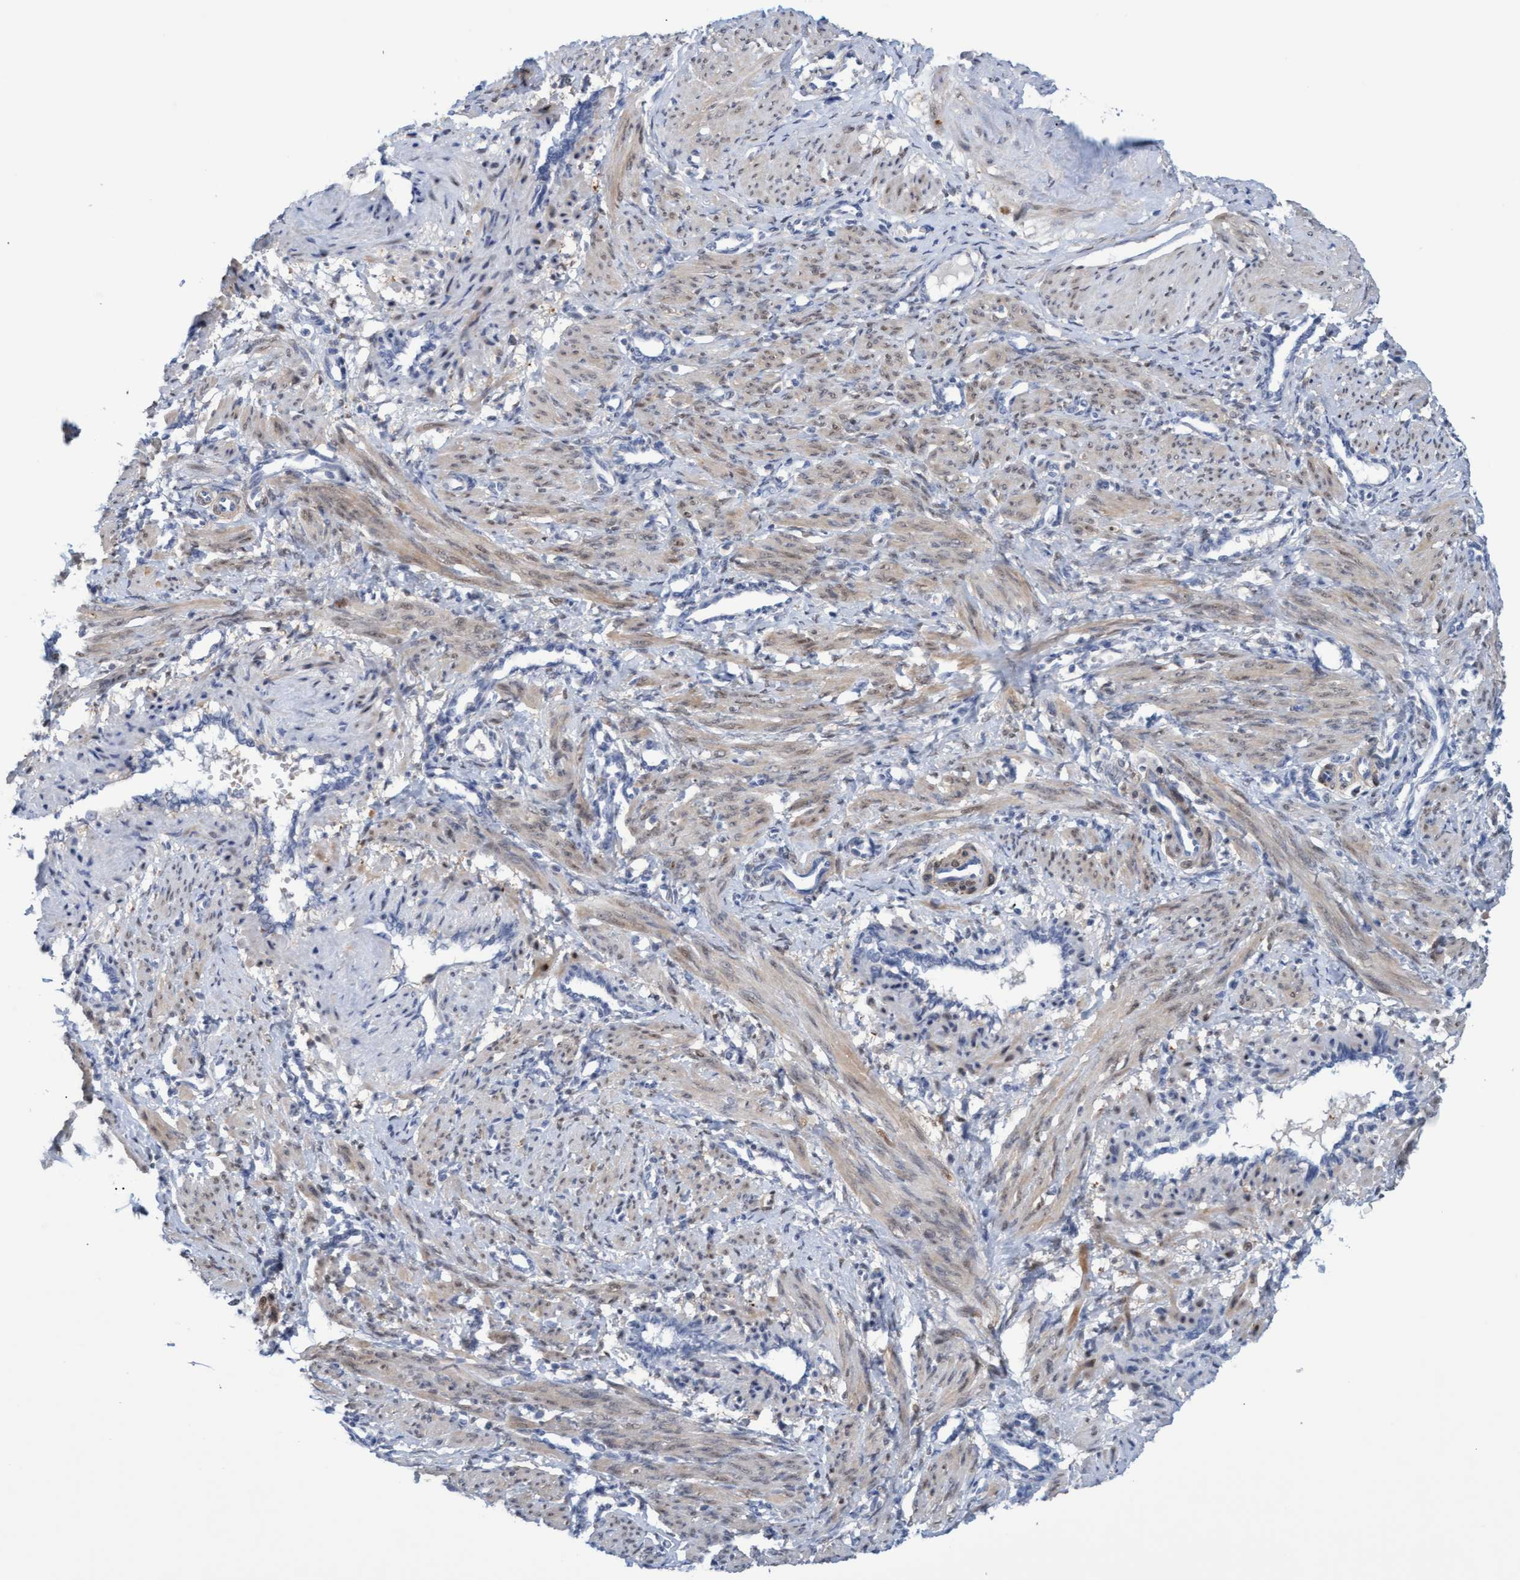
{"staining": {"intensity": "moderate", "quantity": ">75%", "location": "cytoplasmic/membranous,nuclear"}, "tissue": "smooth muscle", "cell_type": "Smooth muscle cells", "image_type": "normal", "snomed": [{"axis": "morphology", "description": "Normal tissue, NOS"}, {"axis": "topography", "description": "Endometrium"}], "caption": "Brown immunohistochemical staining in unremarkable smooth muscle shows moderate cytoplasmic/membranous,nuclear expression in approximately >75% of smooth muscle cells.", "gene": "PINX1", "patient": {"sex": "female", "age": 33}}